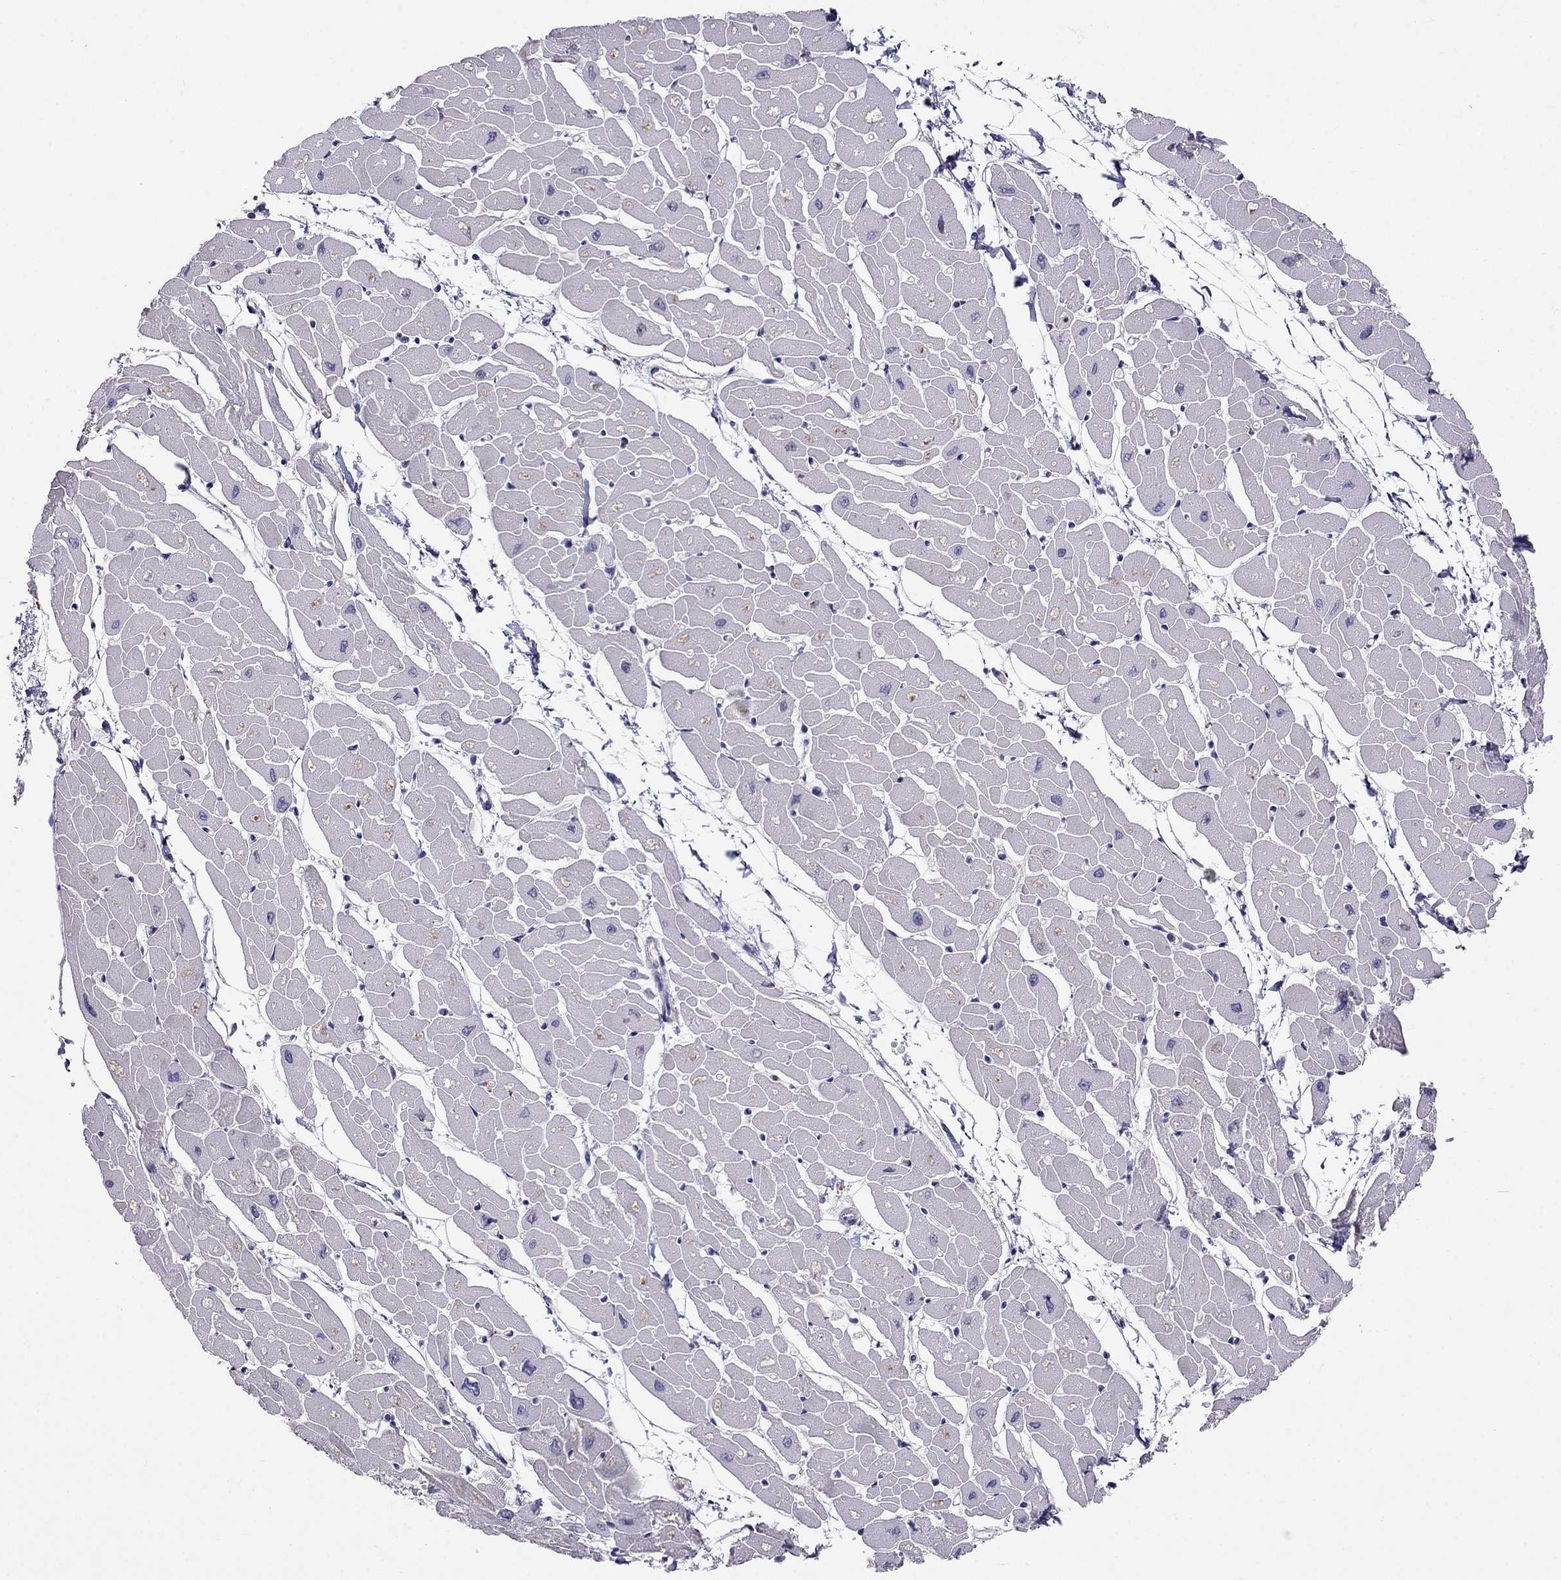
{"staining": {"intensity": "negative", "quantity": "none", "location": "none"}, "tissue": "heart muscle", "cell_type": "Cardiomyocytes", "image_type": "normal", "snomed": [{"axis": "morphology", "description": "Normal tissue, NOS"}, {"axis": "topography", "description": "Heart"}], "caption": "There is no significant expression in cardiomyocytes of heart muscle. (DAB (3,3'-diaminobenzidine) IHC with hematoxylin counter stain).", "gene": "MAGEB4", "patient": {"sex": "male", "age": 57}}